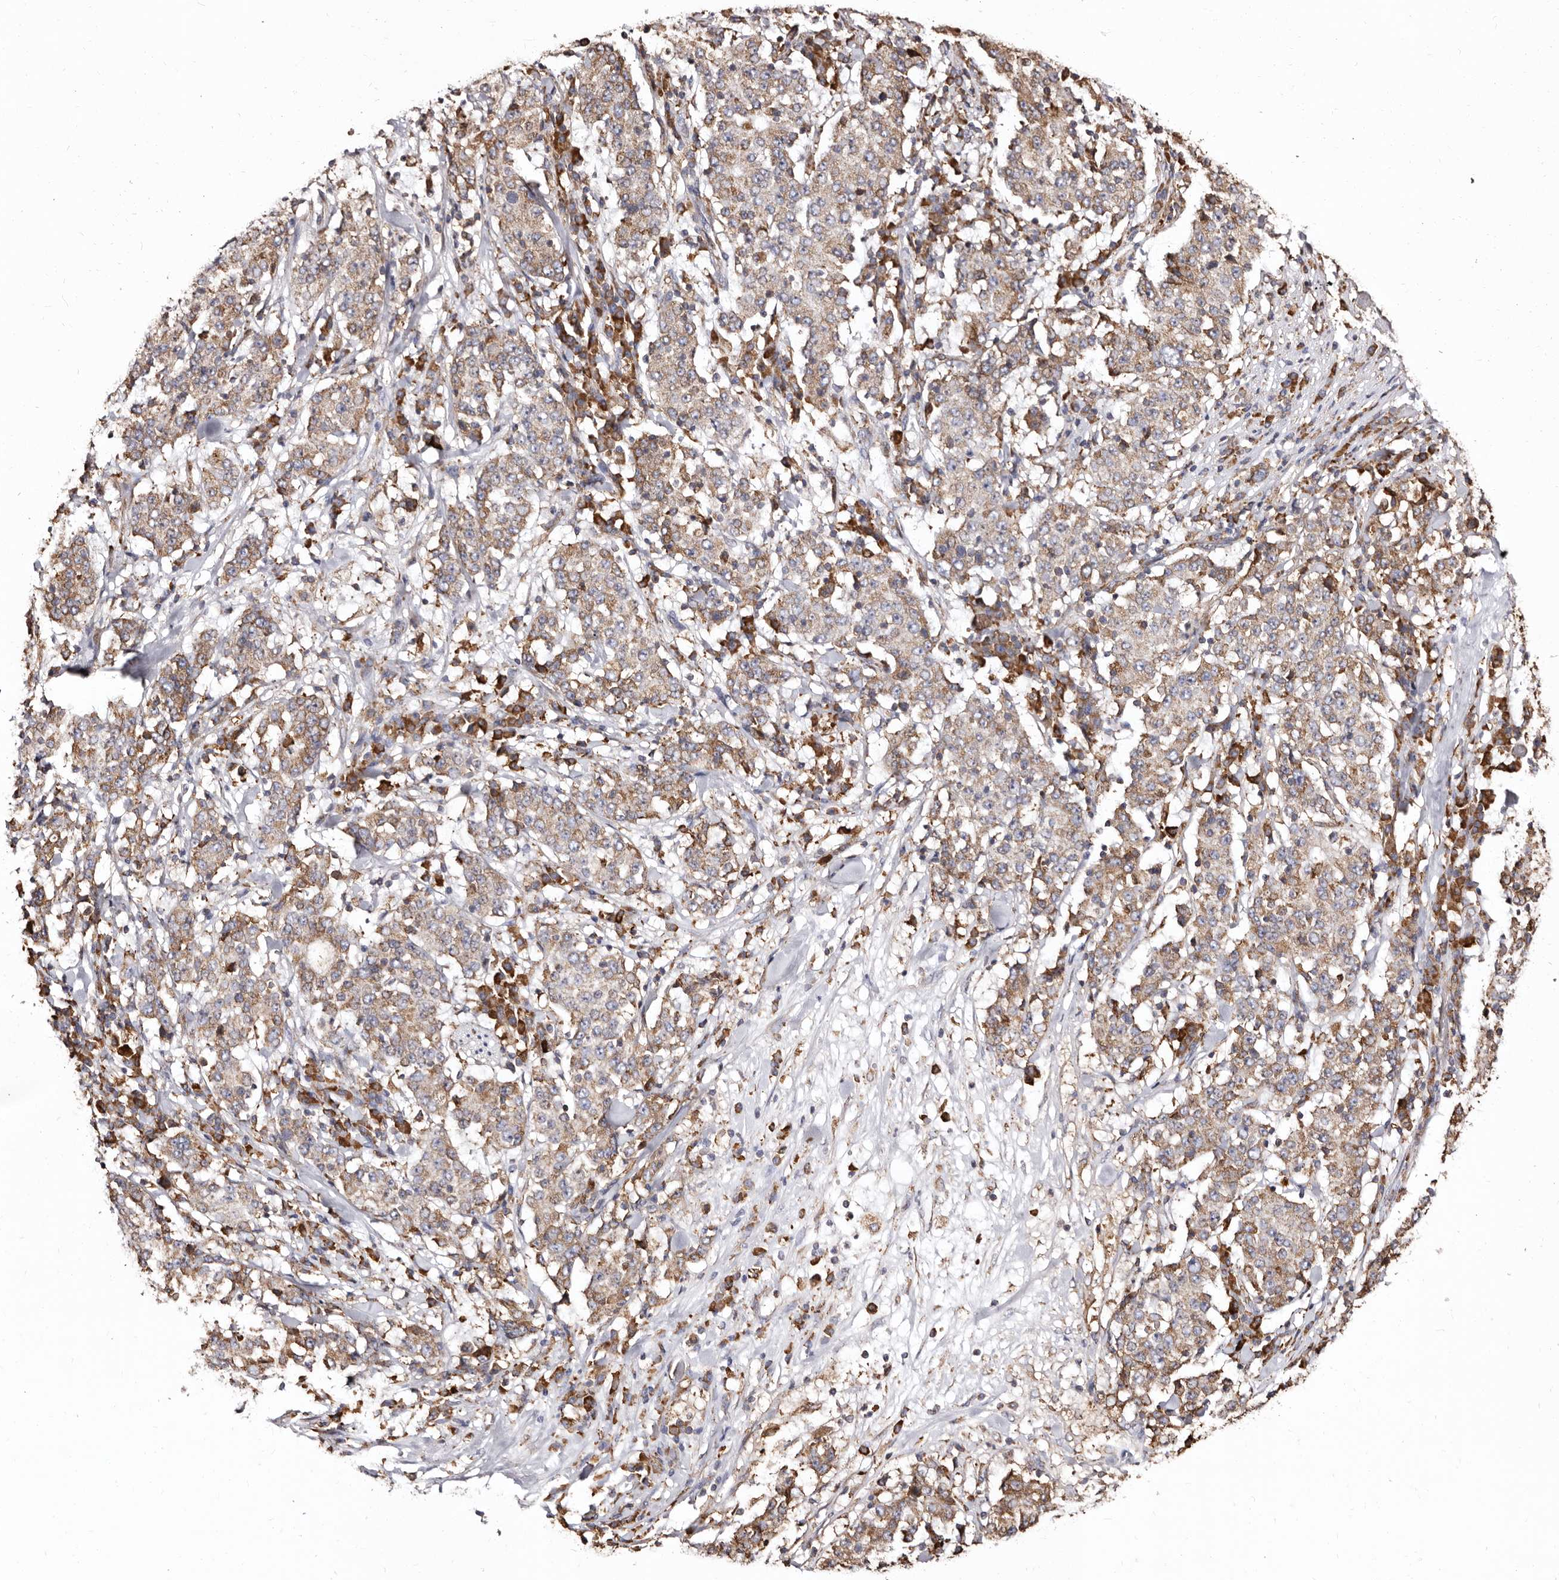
{"staining": {"intensity": "moderate", "quantity": ">75%", "location": "cytoplasmic/membranous"}, "tissue": "stomach cancer", "cell_type": "Tumor cells", "image_type": "cancer", "snomed": [{"axis": "morphology", "description": "Adenocarcinoma, NOS"}, {"axis": "topography", "description": "Stomach"}], "caption": "Protein staining of stomach cancer (adenocarcinoma) tissue displays moderate cytoplasmic/membranous staining in about >75% of tumor cells. (Stains: DAB (3,3'-diaminobenzidine) in brown, nuclei in blue, Microscopy: brightfield microscopy at high magnification).", "gene": "ACBD6", "patient": {"sex": "male", "age": 59}}